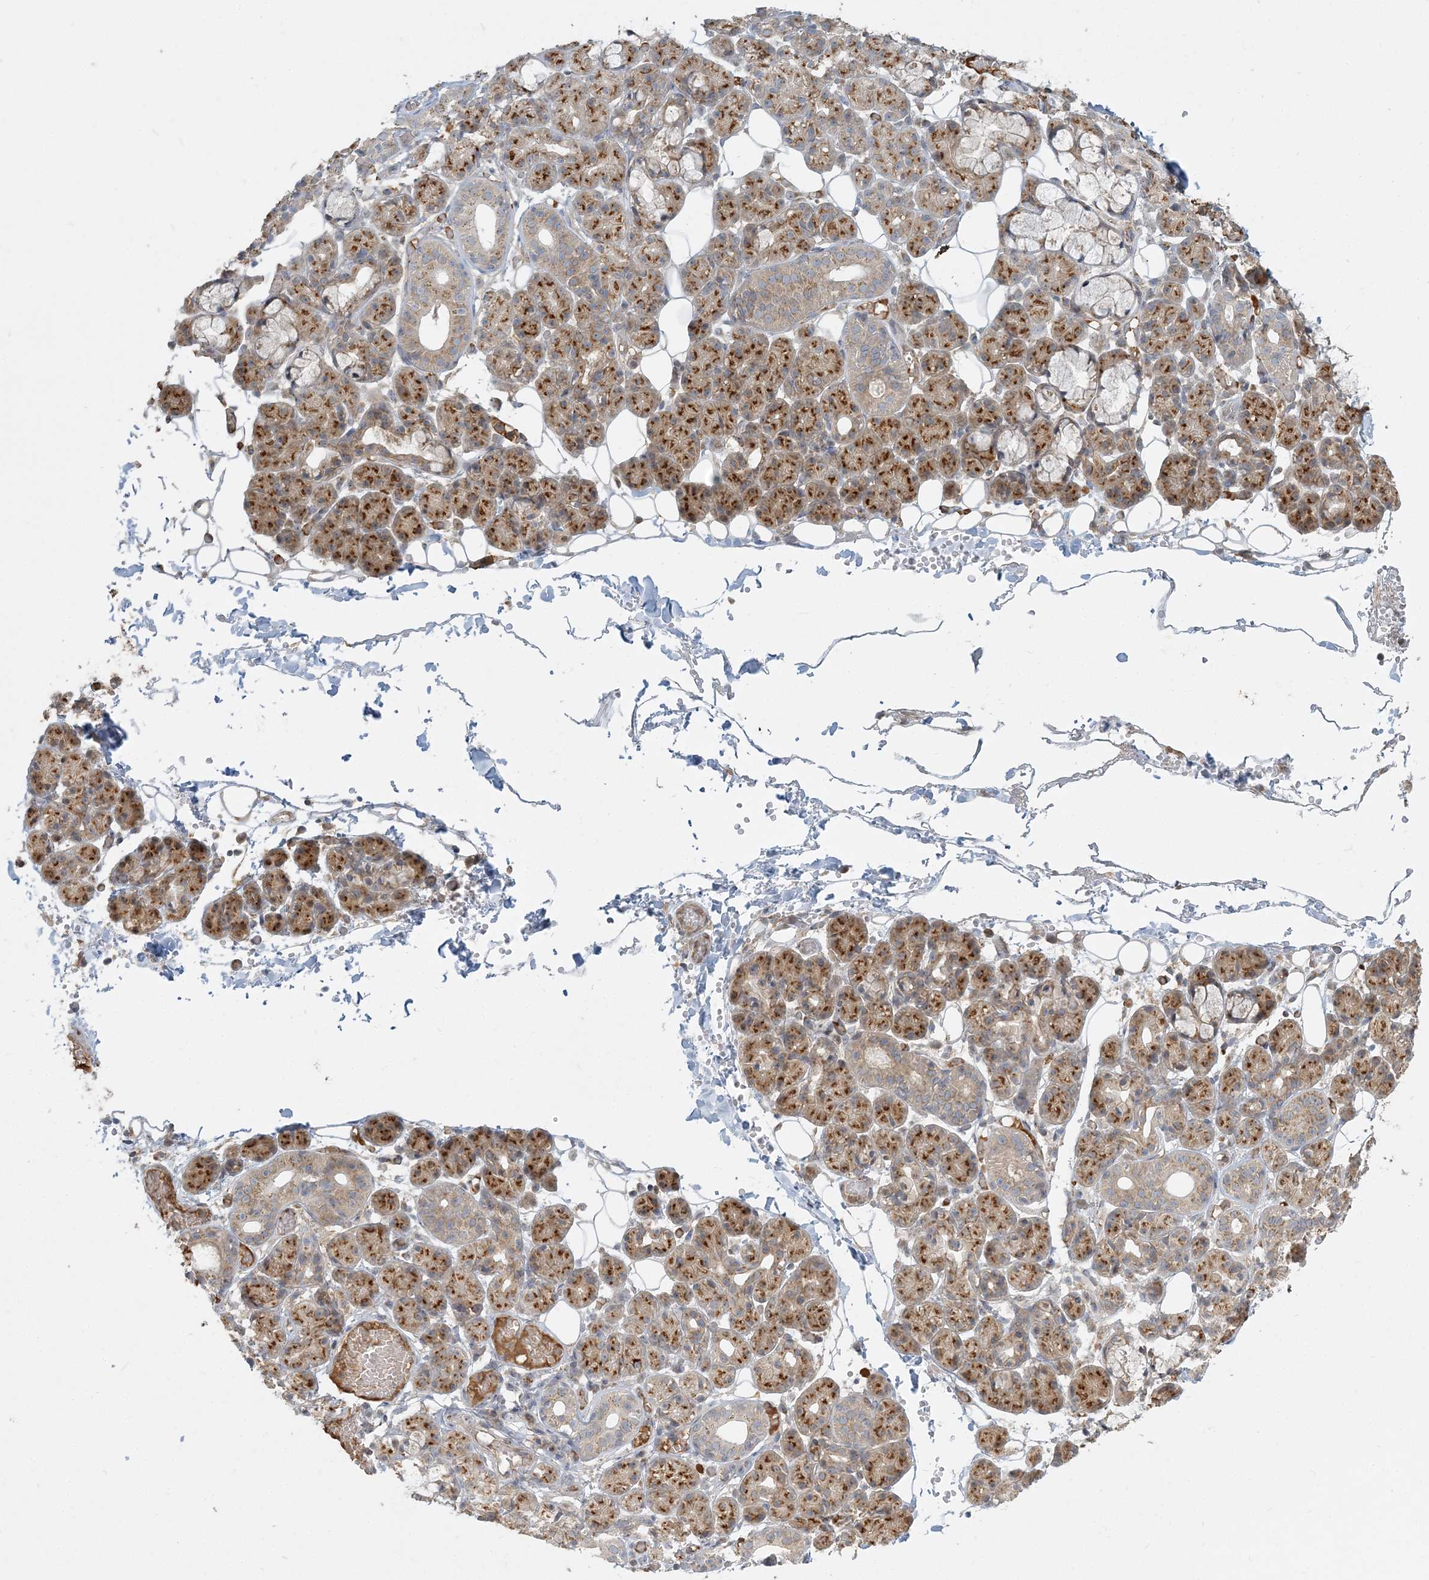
{"staining": {"intensity": "strong", "quantity": "25%-75%", "location": "cytoplasmic/membranous"}, "tissue": "salivary gland", "cell_type": "Glandular cells", "image_type": "normal", "snomed": [{"axis": "morphology", "description": "Normal tissue, NOS"}, {"axis": "topography", "description": "Salivary gland"}], "caption": "Unremarkable salivary gland shows strong cytoplasmic/membranous expression in about 25%-75% of glandular cells, visualized by immunohistochemistry.", "gene": "AP1AR", "patient": {"sex": "male", "age": 63}}